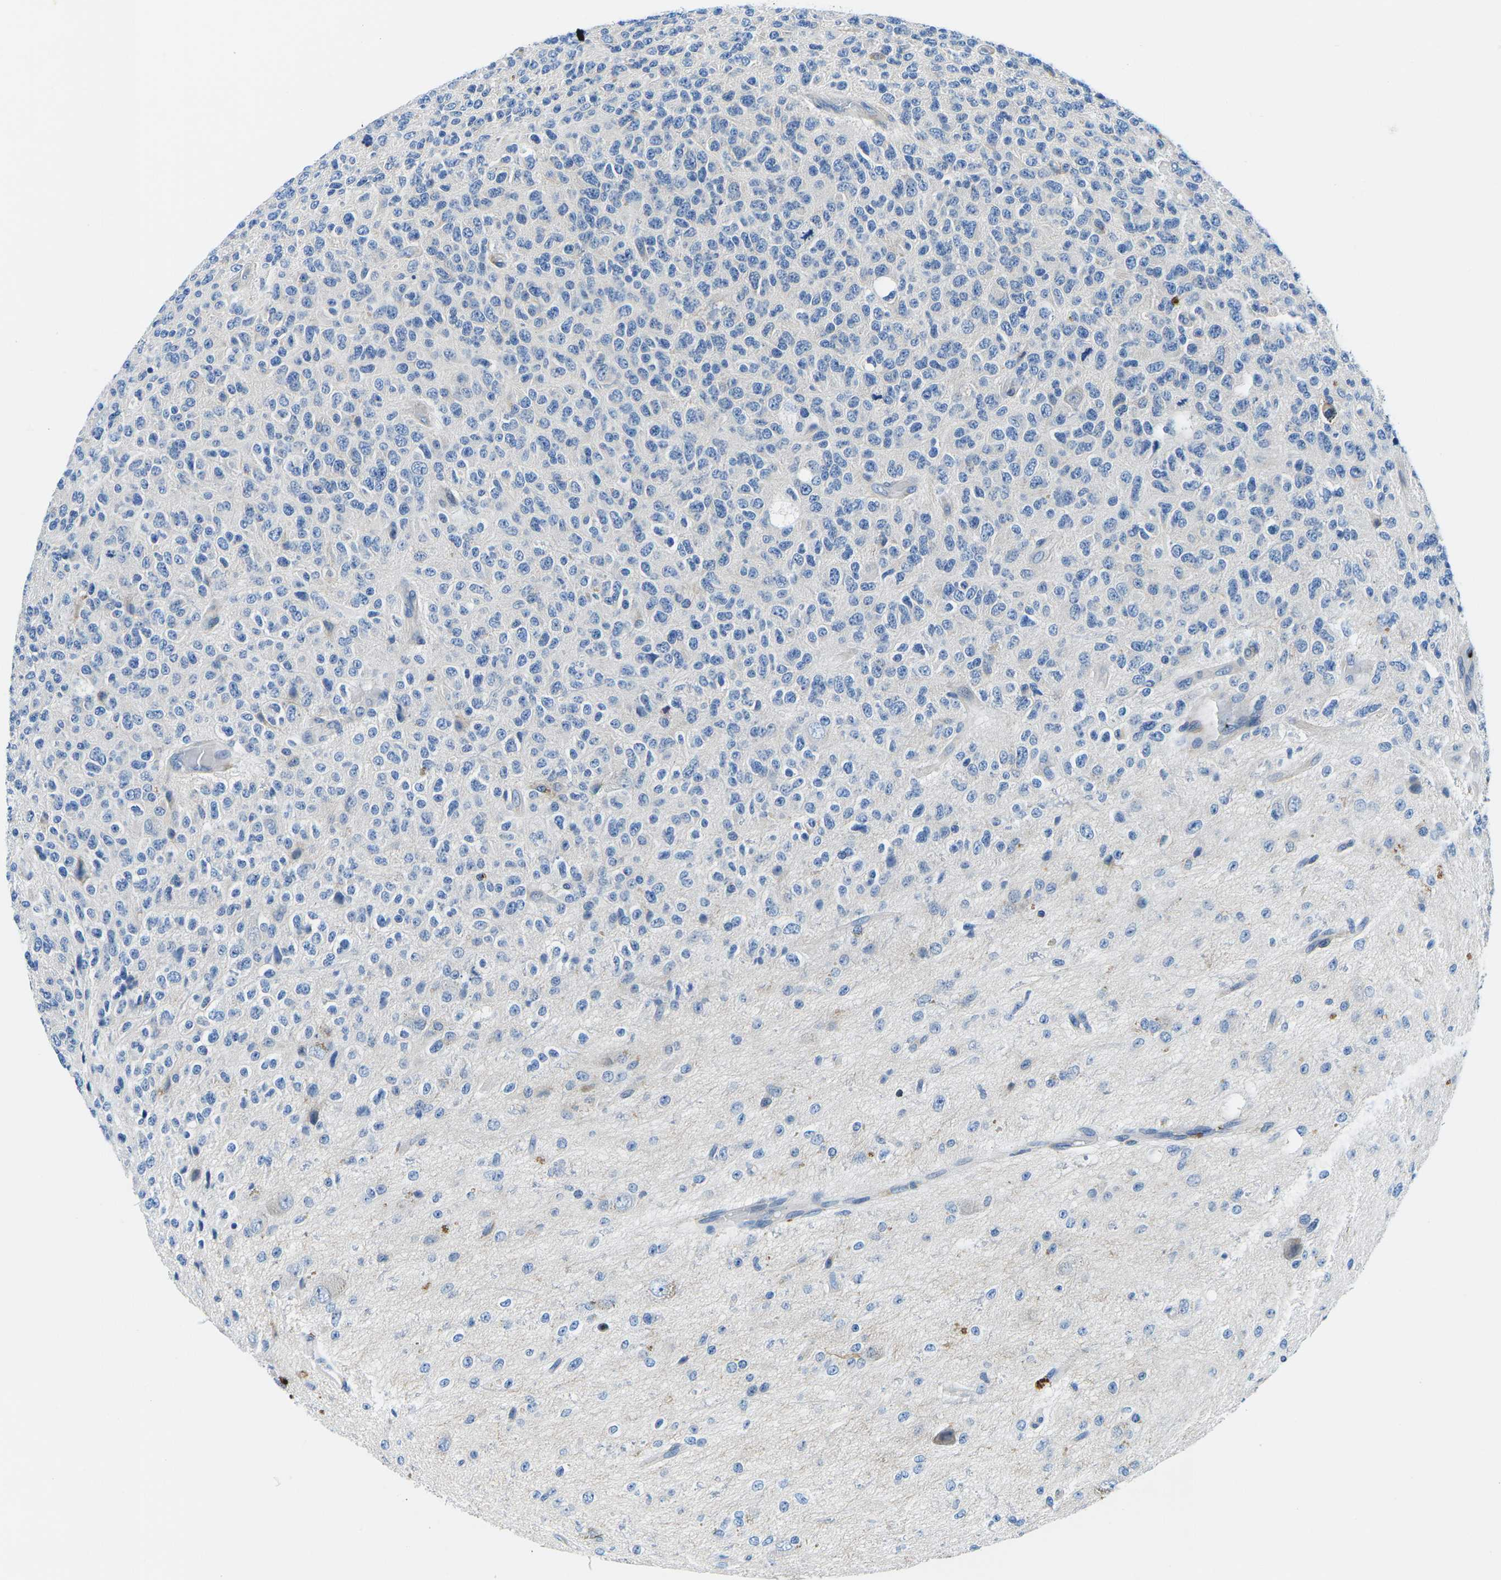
{"staining": {"intensity": "negative", "quantity": "none", "location": "none"}, "tissue": "glioma", "cell_type": "Tumor cells", "image_type": "cancer", "snomed": [{"axis": "morphology", "description": "Glioma, malignant, High grade"}, {"axis": "topography", "description": "pancreas cauda"}], "caption": "Immunohistochemistry of human glioma demonstrates no expression in tumor cells.", "gene": "MC4R", "patient": {"sex": "male", "age": 60}}